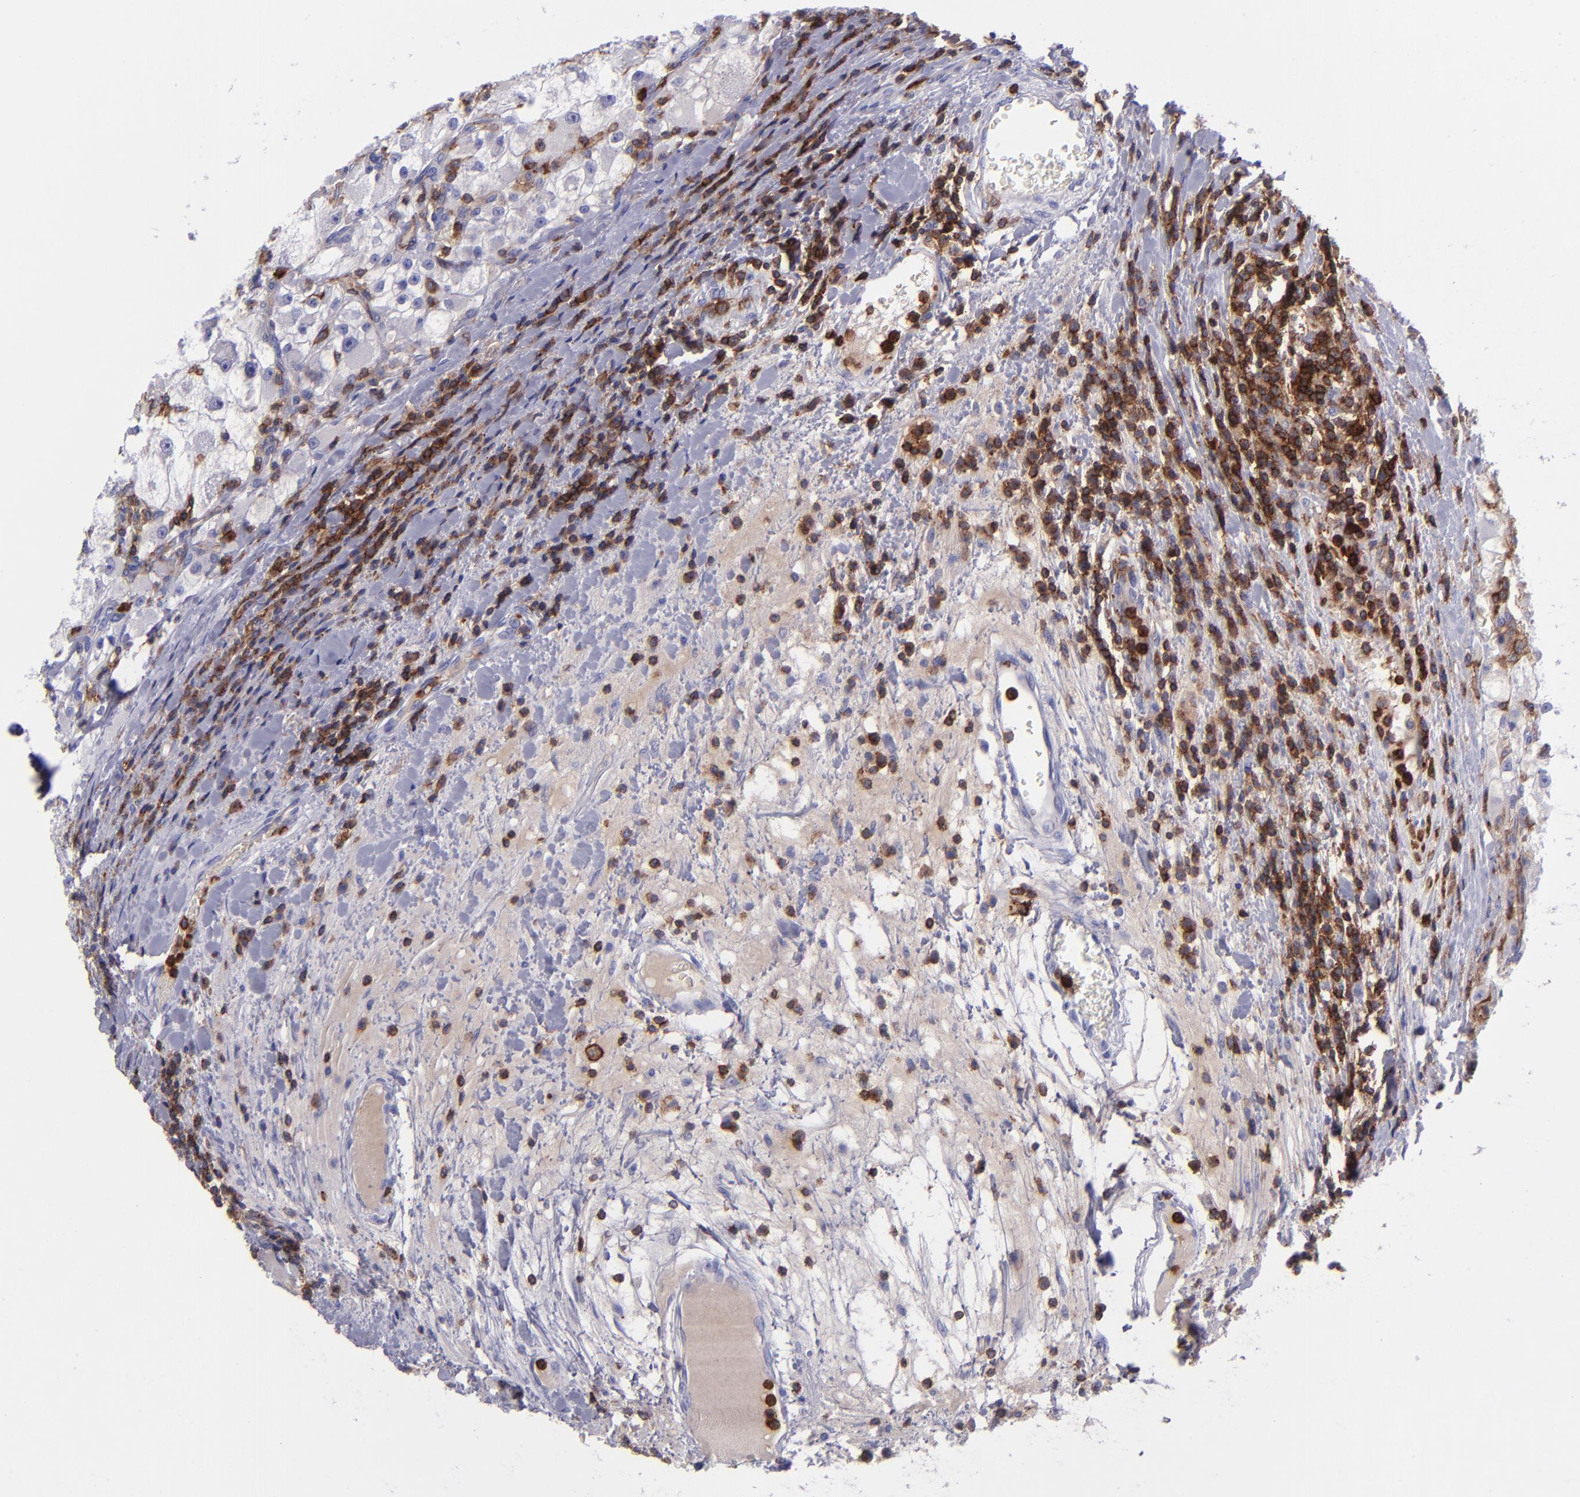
{"staining": {"intensity": "negative", "quantity": "none", "location": "none"}, "tissue": "renal cancer", "cell_type": "Tumor cells", "image_type": "cancer", "snomed": [{"axis": "morphology", "description": "Adenocarcinoma, NOS"}, {"axis": "topography", "description": "Kidney"}], "caption": "DAB (3,3'-diaminobenzidine) immunohistochemical staining of human renal cancer (adenocarcinoma) reveals no significant staining in tumor cells.", "gene": "ICAM3", "patient": {"sex": "female", "age": 73}}